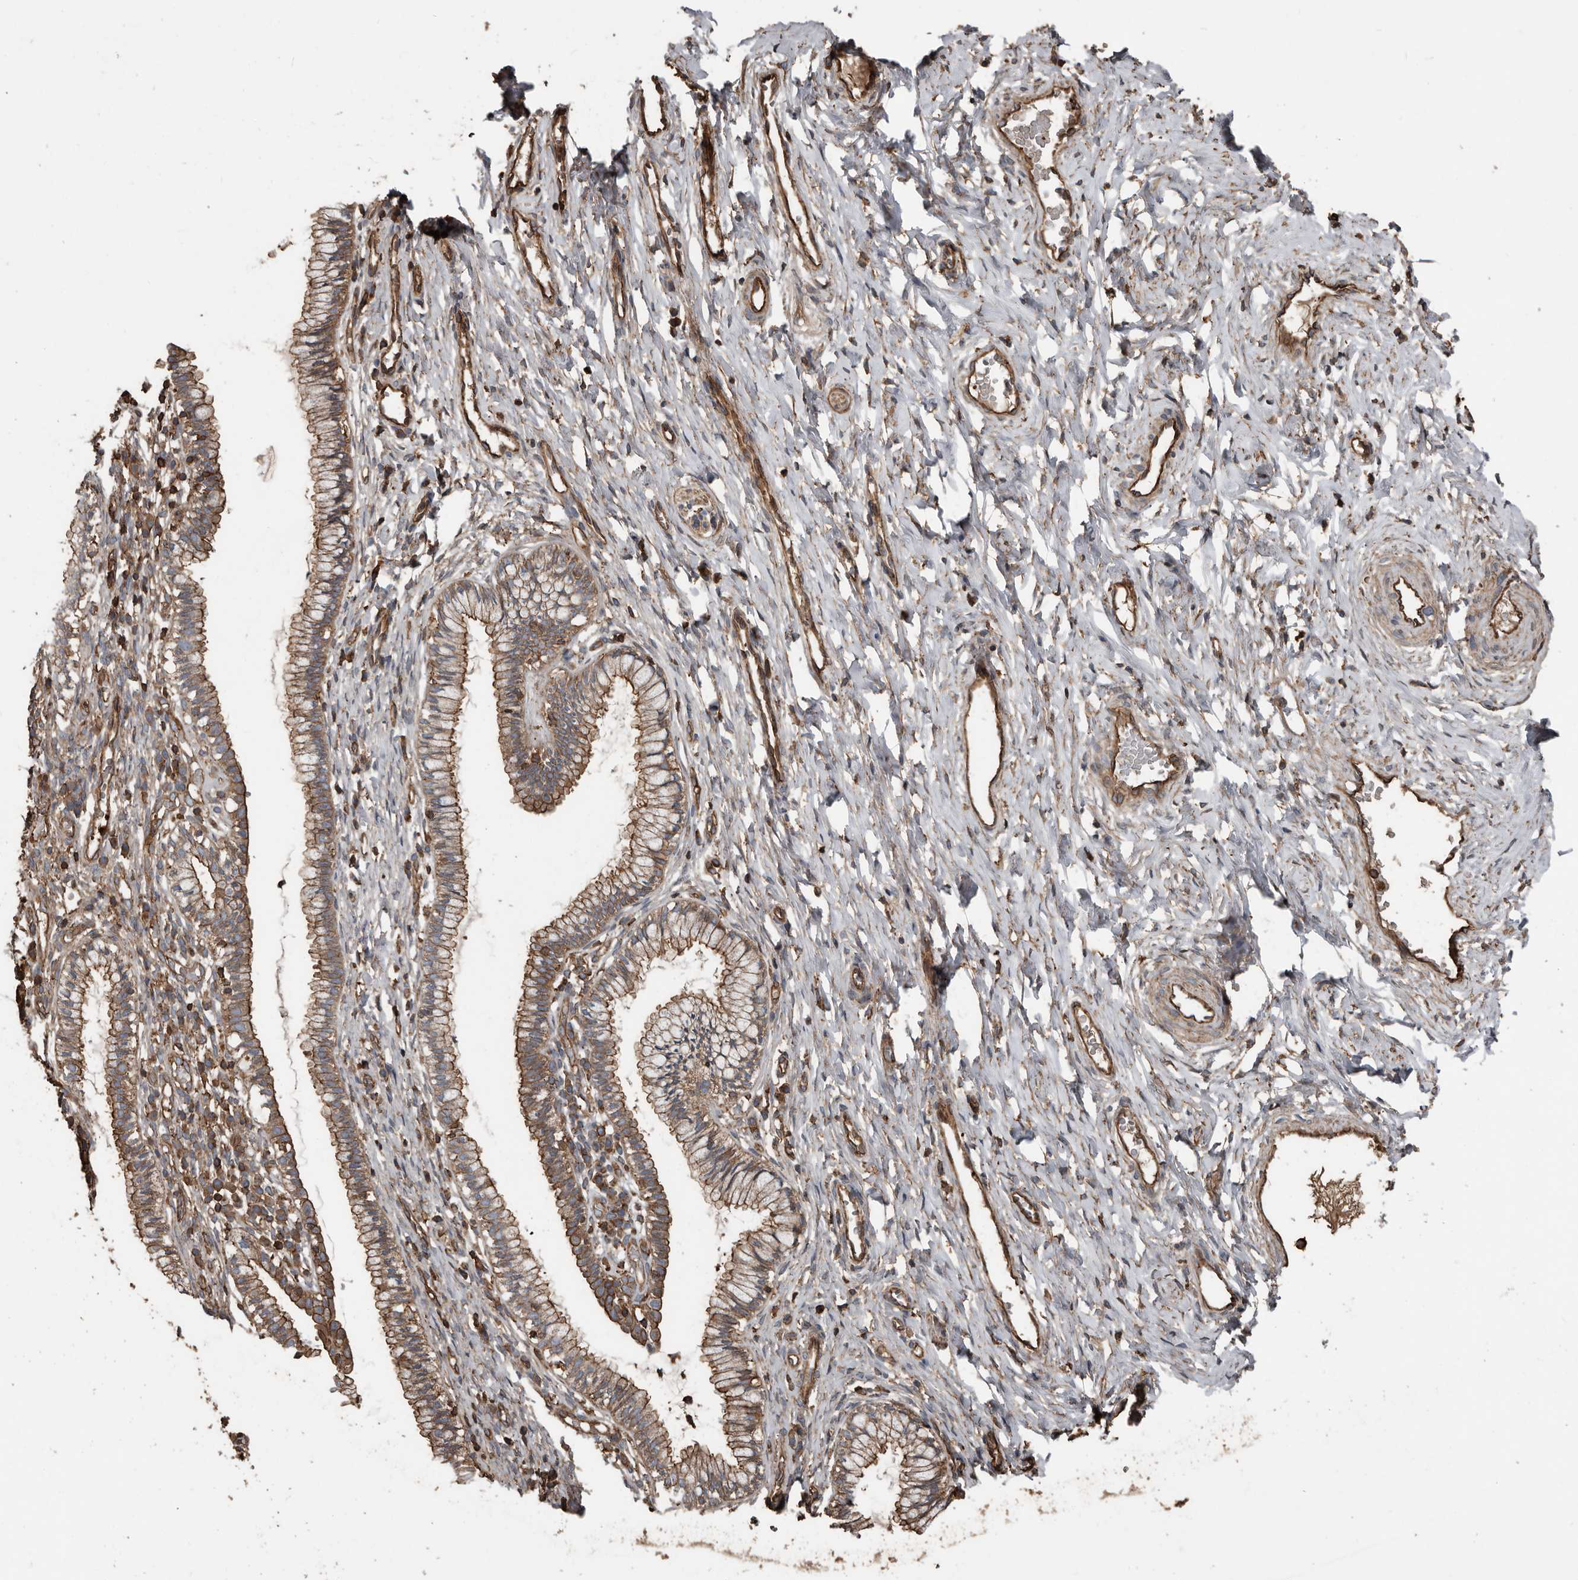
{"staining": {"intensity": "moderate", "quantity": ">75%", "location": "cytoplasmic/membranous"}, "tissue": "cervix", "cell_type": "Glandular cells", "image_type": "normal", "snomed": [{"axis": "morphology", "description": "Normal tissue, NOS"}, {"axis": "topography", "description": "Cervix"}], "caption": "Brown immunohistochemical staining in normal human cervix displays moderate cytoplasmic/membranous staining in about >75% of glandular cells. (Stains: DAB (3,3'-diaminobenzidine) in brown, nuclei in blue, Microscopy: brightfield microscopy at high magnification).", "gene": "DENND6B", "patient": {"sex": "female", "age": 27}}